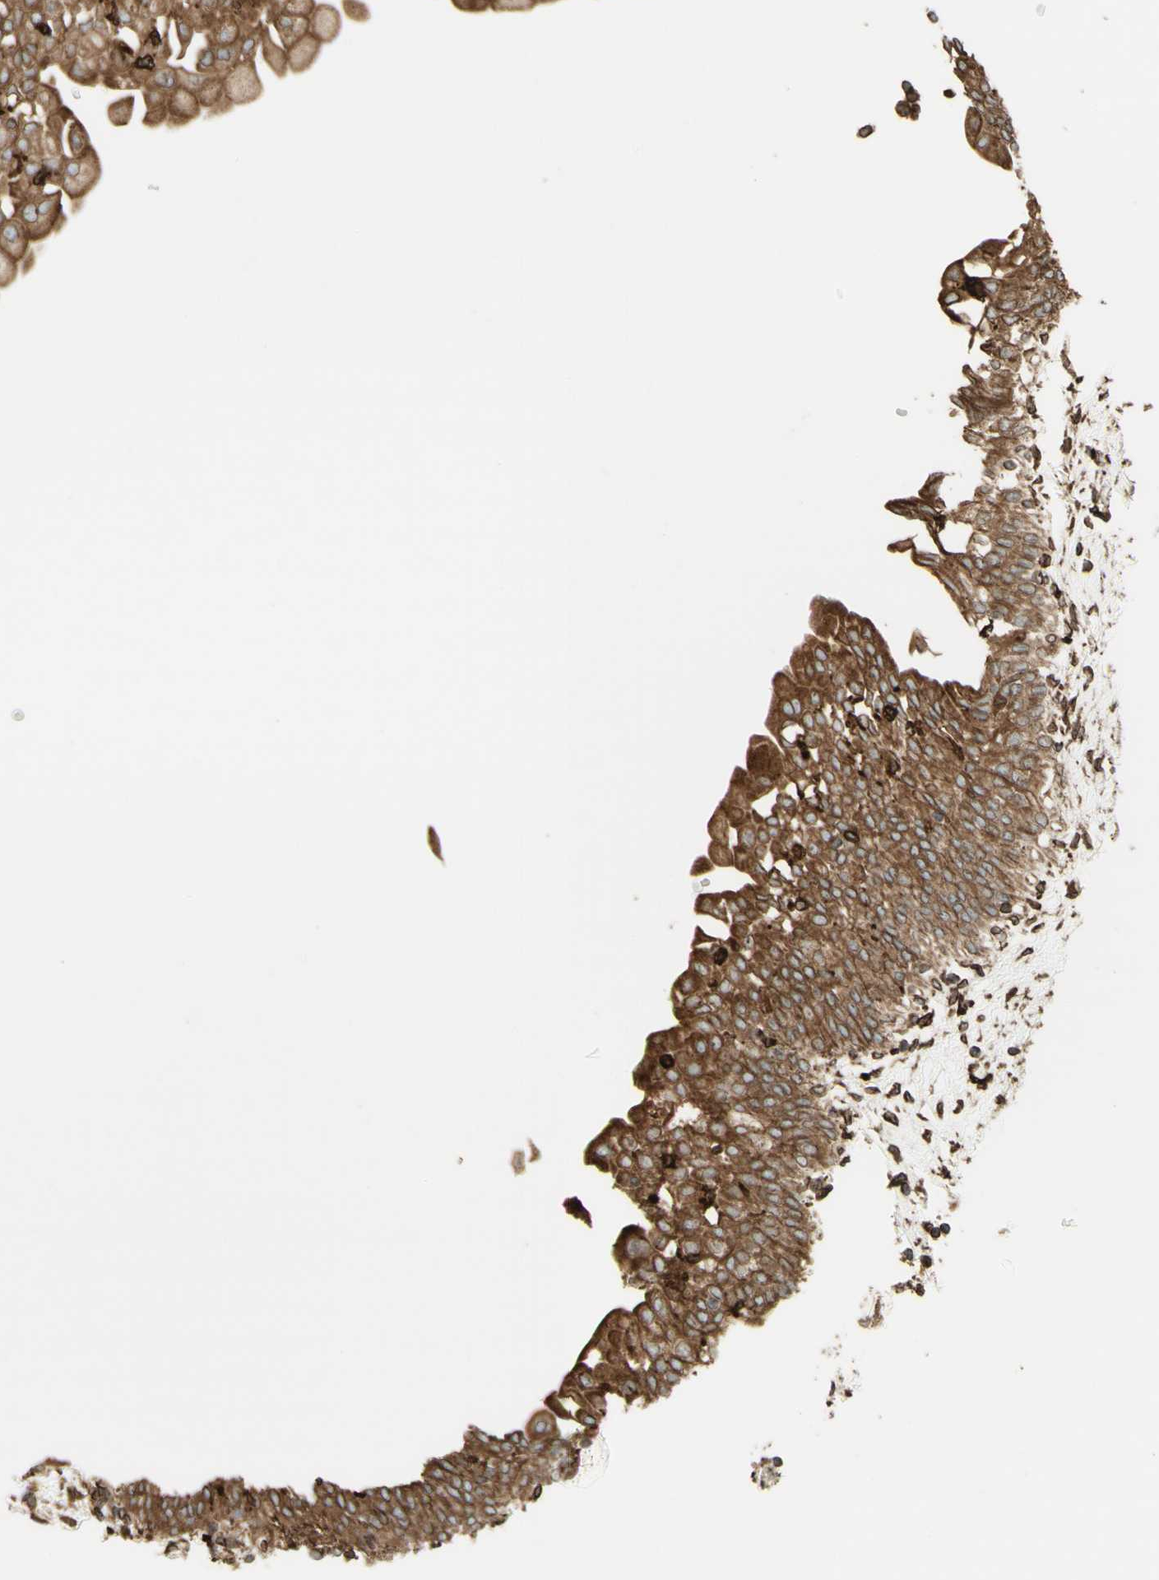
{"staining": {"intensity": "moderate", "quantity": ">75%", "location": "cytoplasmic/membranous"}, "tissue": "urinary bladder", "cell_type": "Urothelial cells", "image_type": "normal", "snomed": [{"axis": "morphology", "description": "Normal tissue, NOS"}, {"axis": "topography", "description": "Urinary bladder"}], "caption": "Moderate cytoplasmic/membranous positivity is present in approximately >75% of urothelial cells in benign urinary bladder.", "gene": "CANX", "patient": {"sex": "male", "age": 55}}